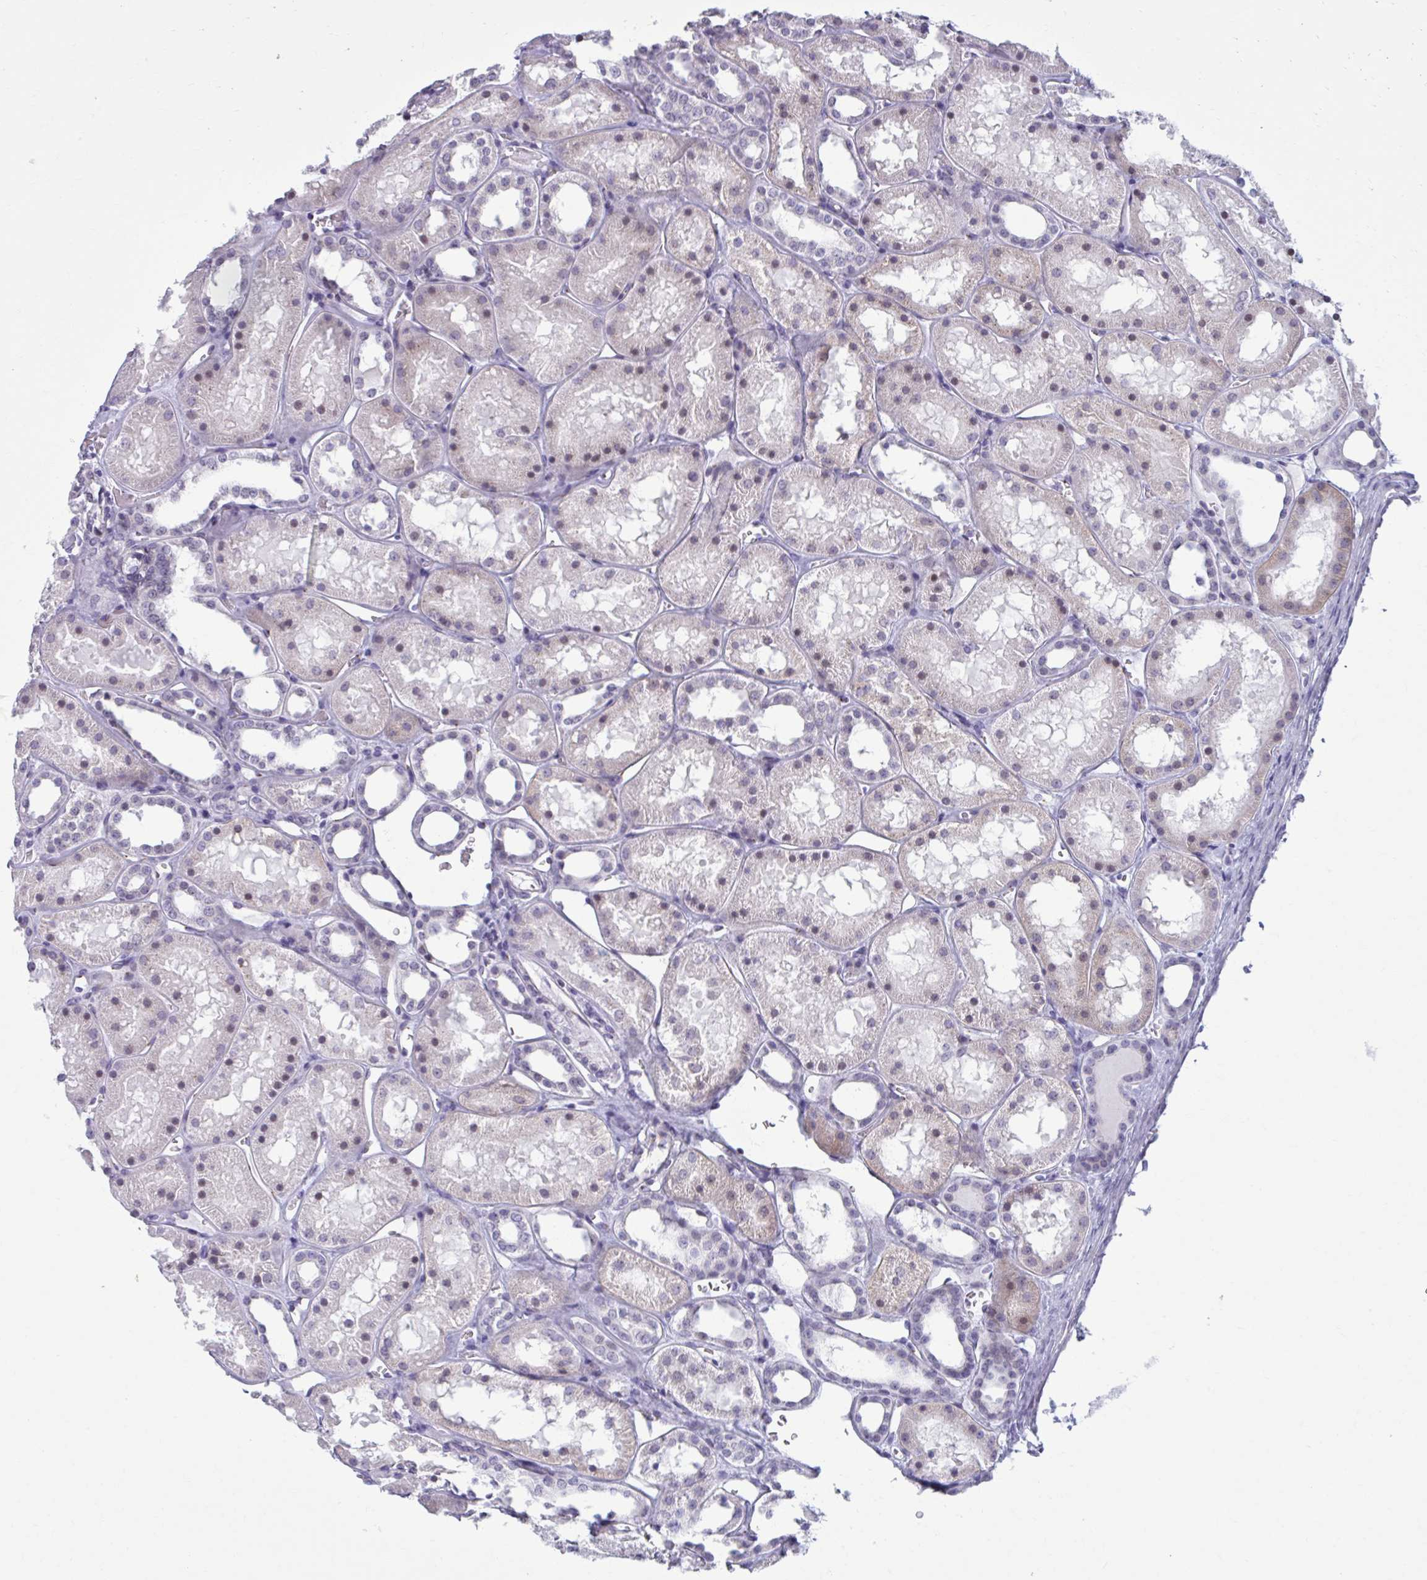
{"staining": {"intensity": "moderate", "quantity": "<25%", "location": "cytoplasmic/membranous,nuclear"}, "tissue": "kidney", "cell_type": "Cells in glomeruli", "image_type": "normal", "snomed": [{"axis": "morphology", "description": "Normal tissue, NOS"}, {"axis": "topography", "description": "Kidney"}], "caption": "Brown immunohistochemical staining in unremarkable human kidney displays moderate cytoplasmic/membranous,nuclear staining in about <25% of cells in glomeruli.", "gene": "ZNF682", "patient": {"sex": "female", "age": 41}}